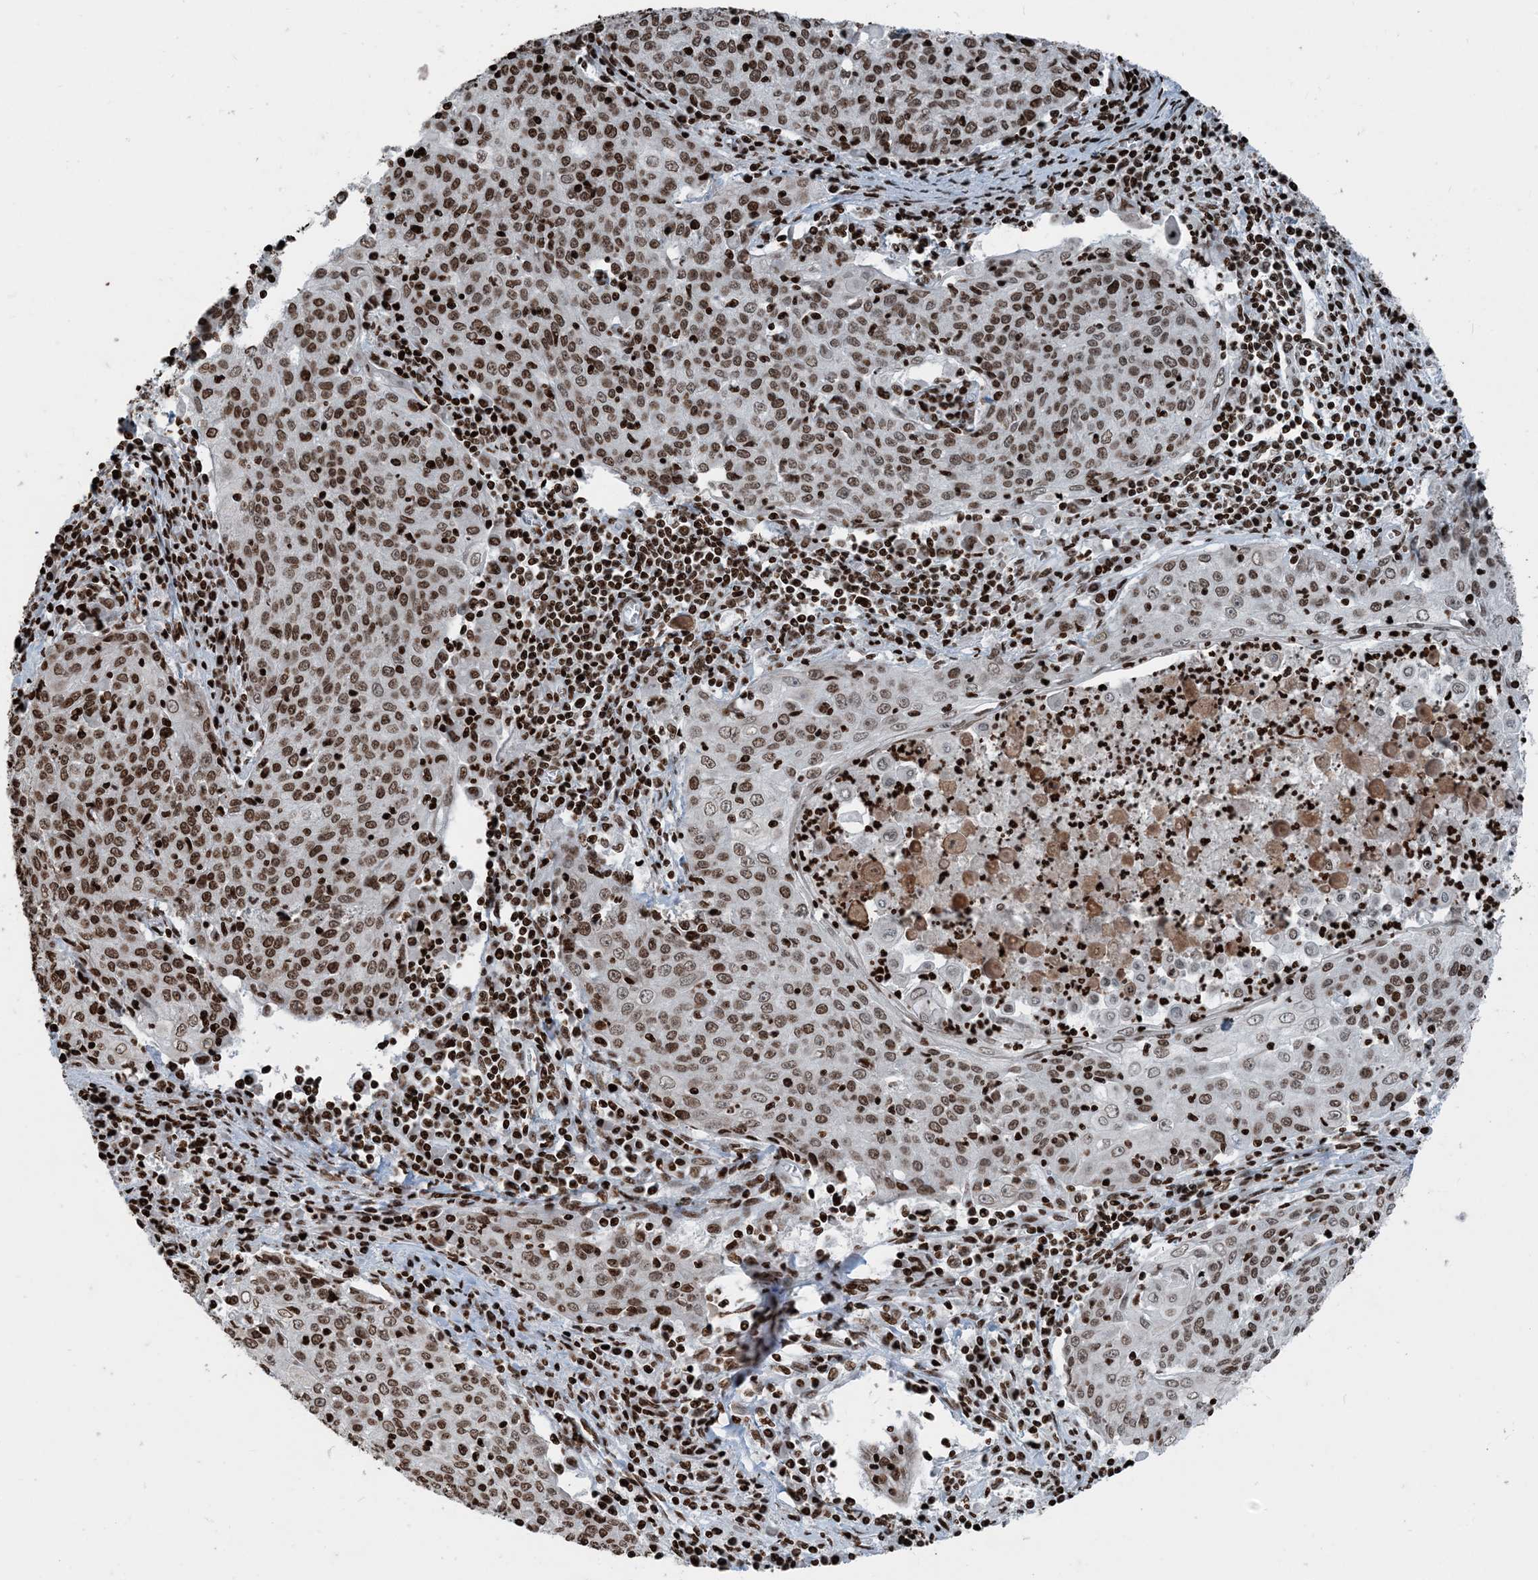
{"staining": {"intensity": "moderate", "quantity": ">75%", "location": "nuclear"}, "tissue": "cervical cancer", "cell_type": "Tumor cells", "image_type": "cancer", "snomed": [{"axis": "morphology", "description": "Squamous cell carcinoma, NOS"}, {"axis": "topography", "description": "Cervix"}], "caption": "High-power microscopy captured an immunohistochemistry photomicrograph of cervical cancer, revealing moderate nuclear staining in about >75% of tumor cells. (DAB IHC with brightfield microscopy, high magnification).", "gene": "H3-3B", "patient": {"sex": "female", "age": 48}}